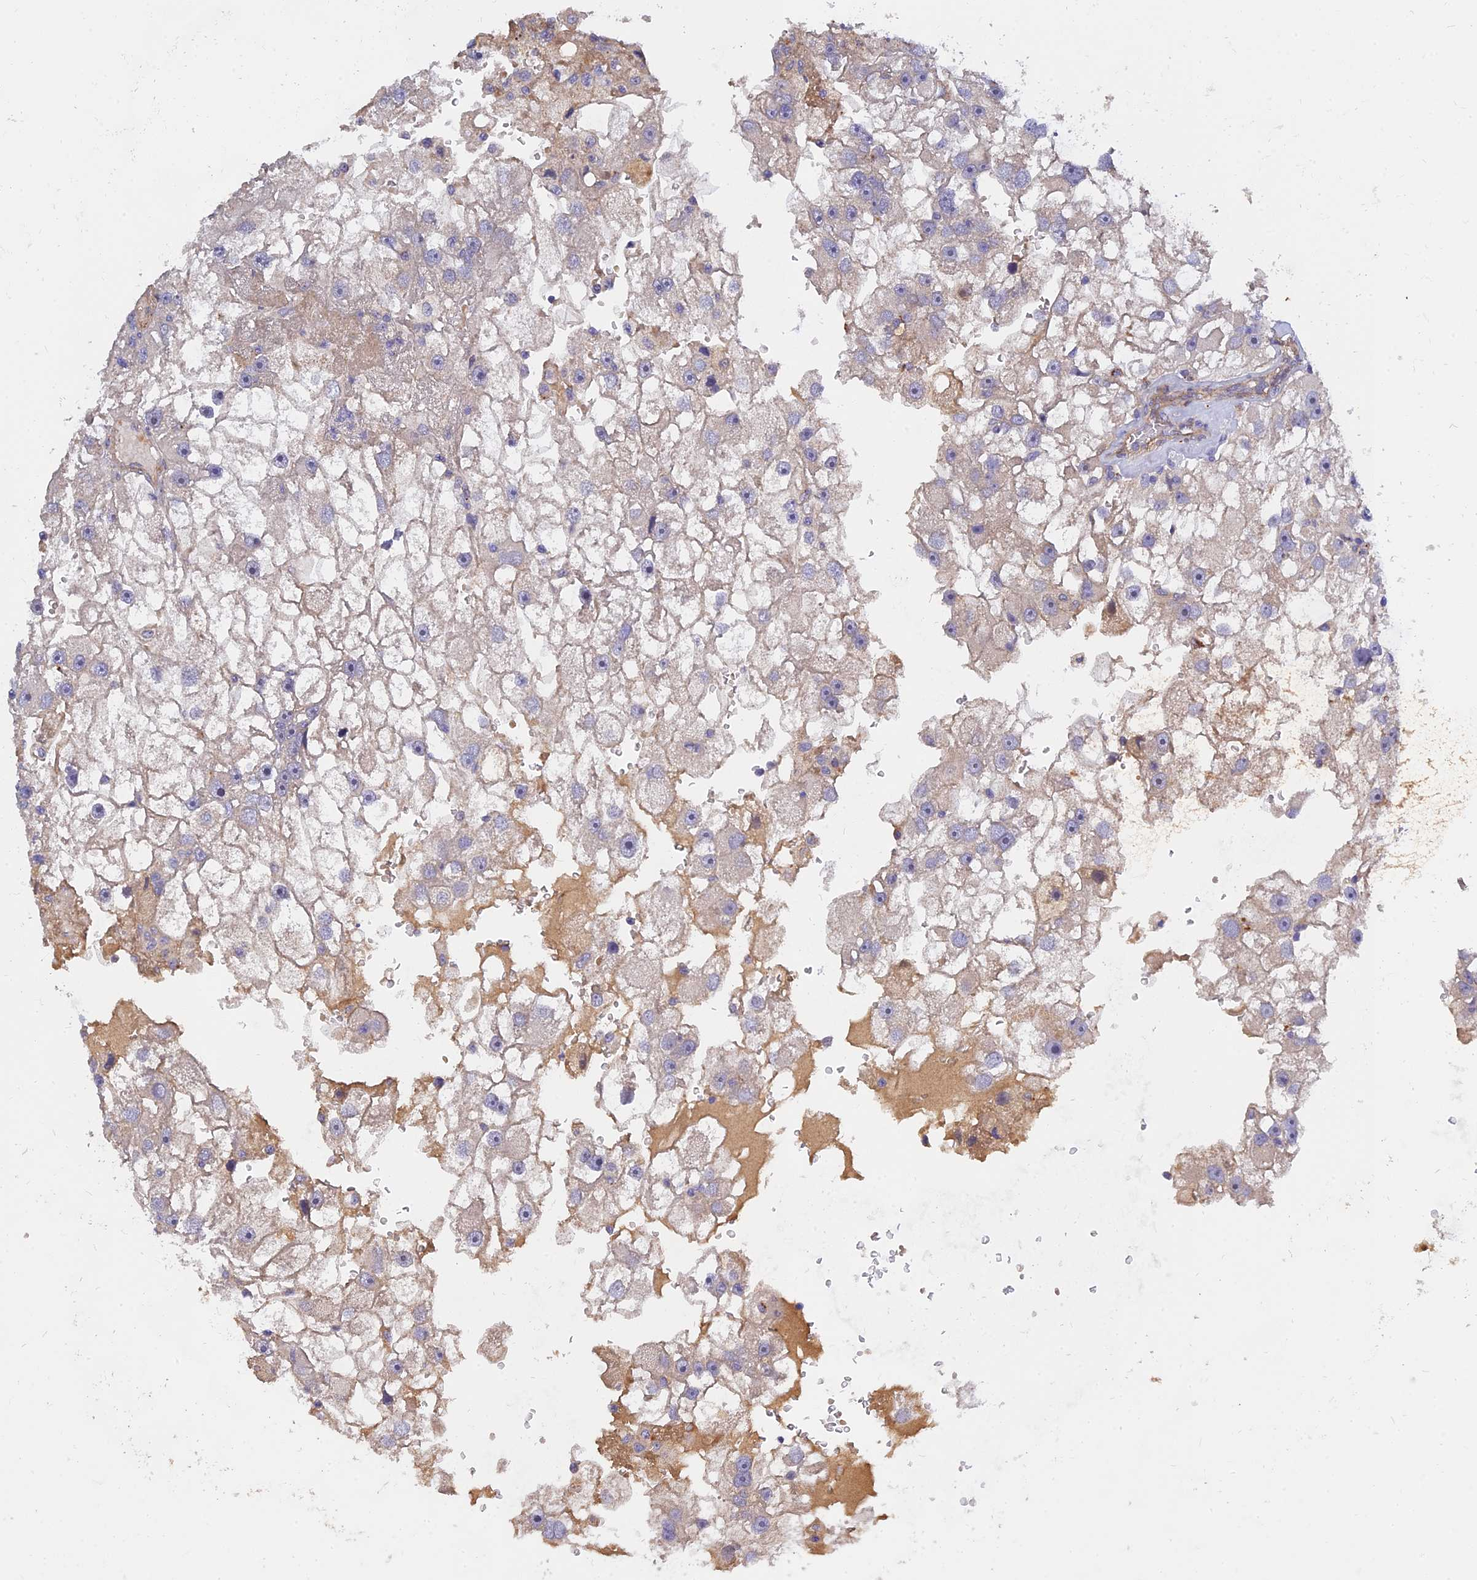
{"staining": {"intensity": "negative", "quantity": "none", "location": "none"}, "tissue": "renal cancer", "cell_type": "Tumor cells", "image_type": "cancer", "snomed": [{"axis": "morphology", "description": "Adenocarcinoma, NOS"}, {"axis": "topography", "description": "Kidney"}], "caption": "Immunohistochemistry histopathology image of neoplastic tissue: human adenocarcinoma (renal) stained with DAB (3,3'-diaminobenzidine) demonstrates no significant protein staining in tumor cells. (Stains: DAB immunohistochemistry (IHC) with hematoxylin counter stain, Microscopy: brightfield microscopy at high magnification).", "gene": "MRPL35", "patient": {"sex": "male", "age": 63}}